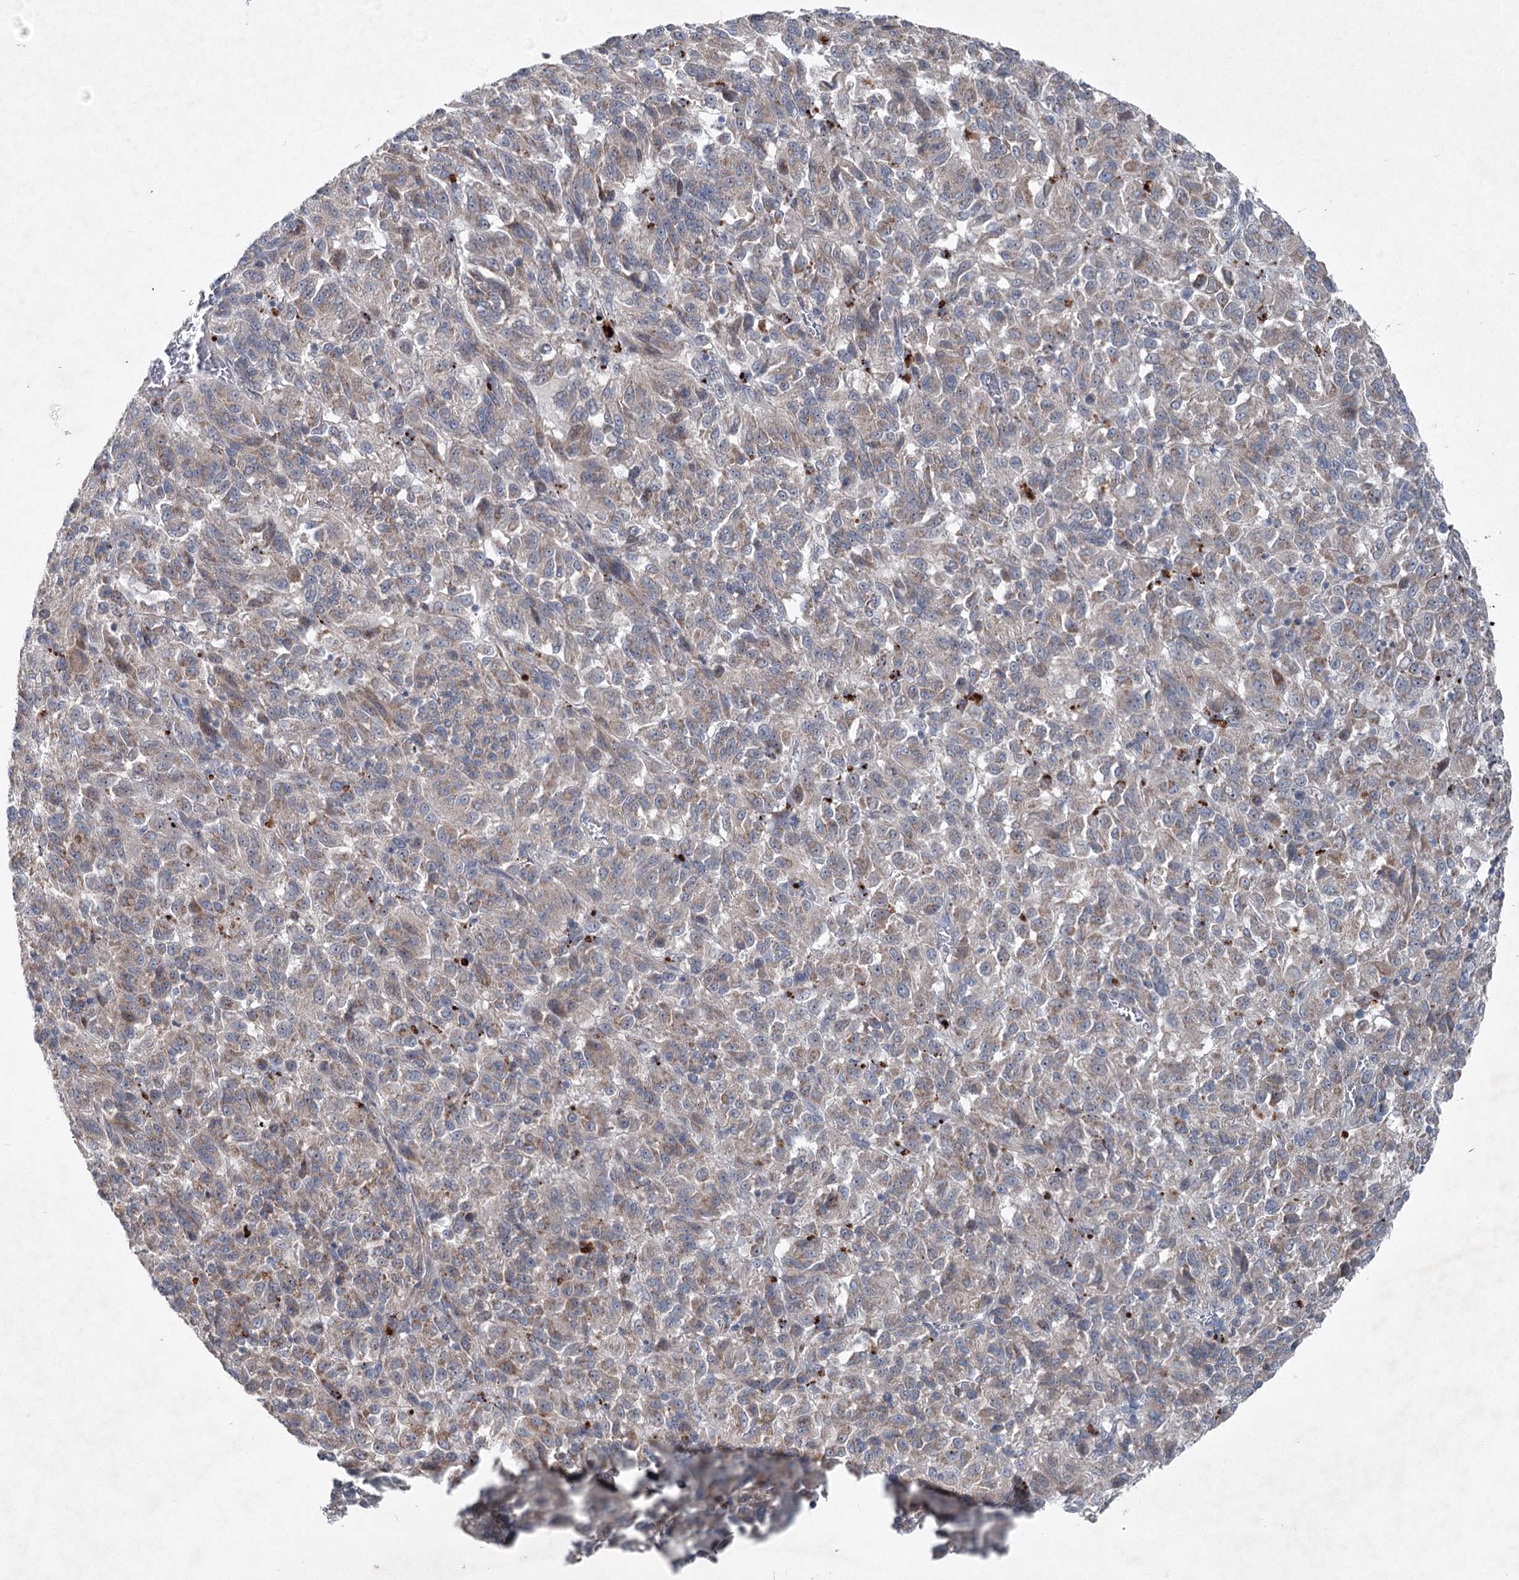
{"staining": {"intensity": "weak", "quantity": "25%-75%", "location": "cytoplasmic/membranous"}, "tissue": "melanoma", "cell_type": "Tumor cells", "image_type": "cancer", "snomed": [{"axis": "morphology", "description": "Malignant melanoma, Metastatic site"}, {"axis": "topography", "description": "Lung"}], "caption": "Melanoma was stained to show a protein in brown. There is low levels of weak cytoplasmic/membranous positivity in approximately 25%-75% of tumor cells.", "gene": "PLA2G12A", "patient": {"sex": "male", "age": 64}}